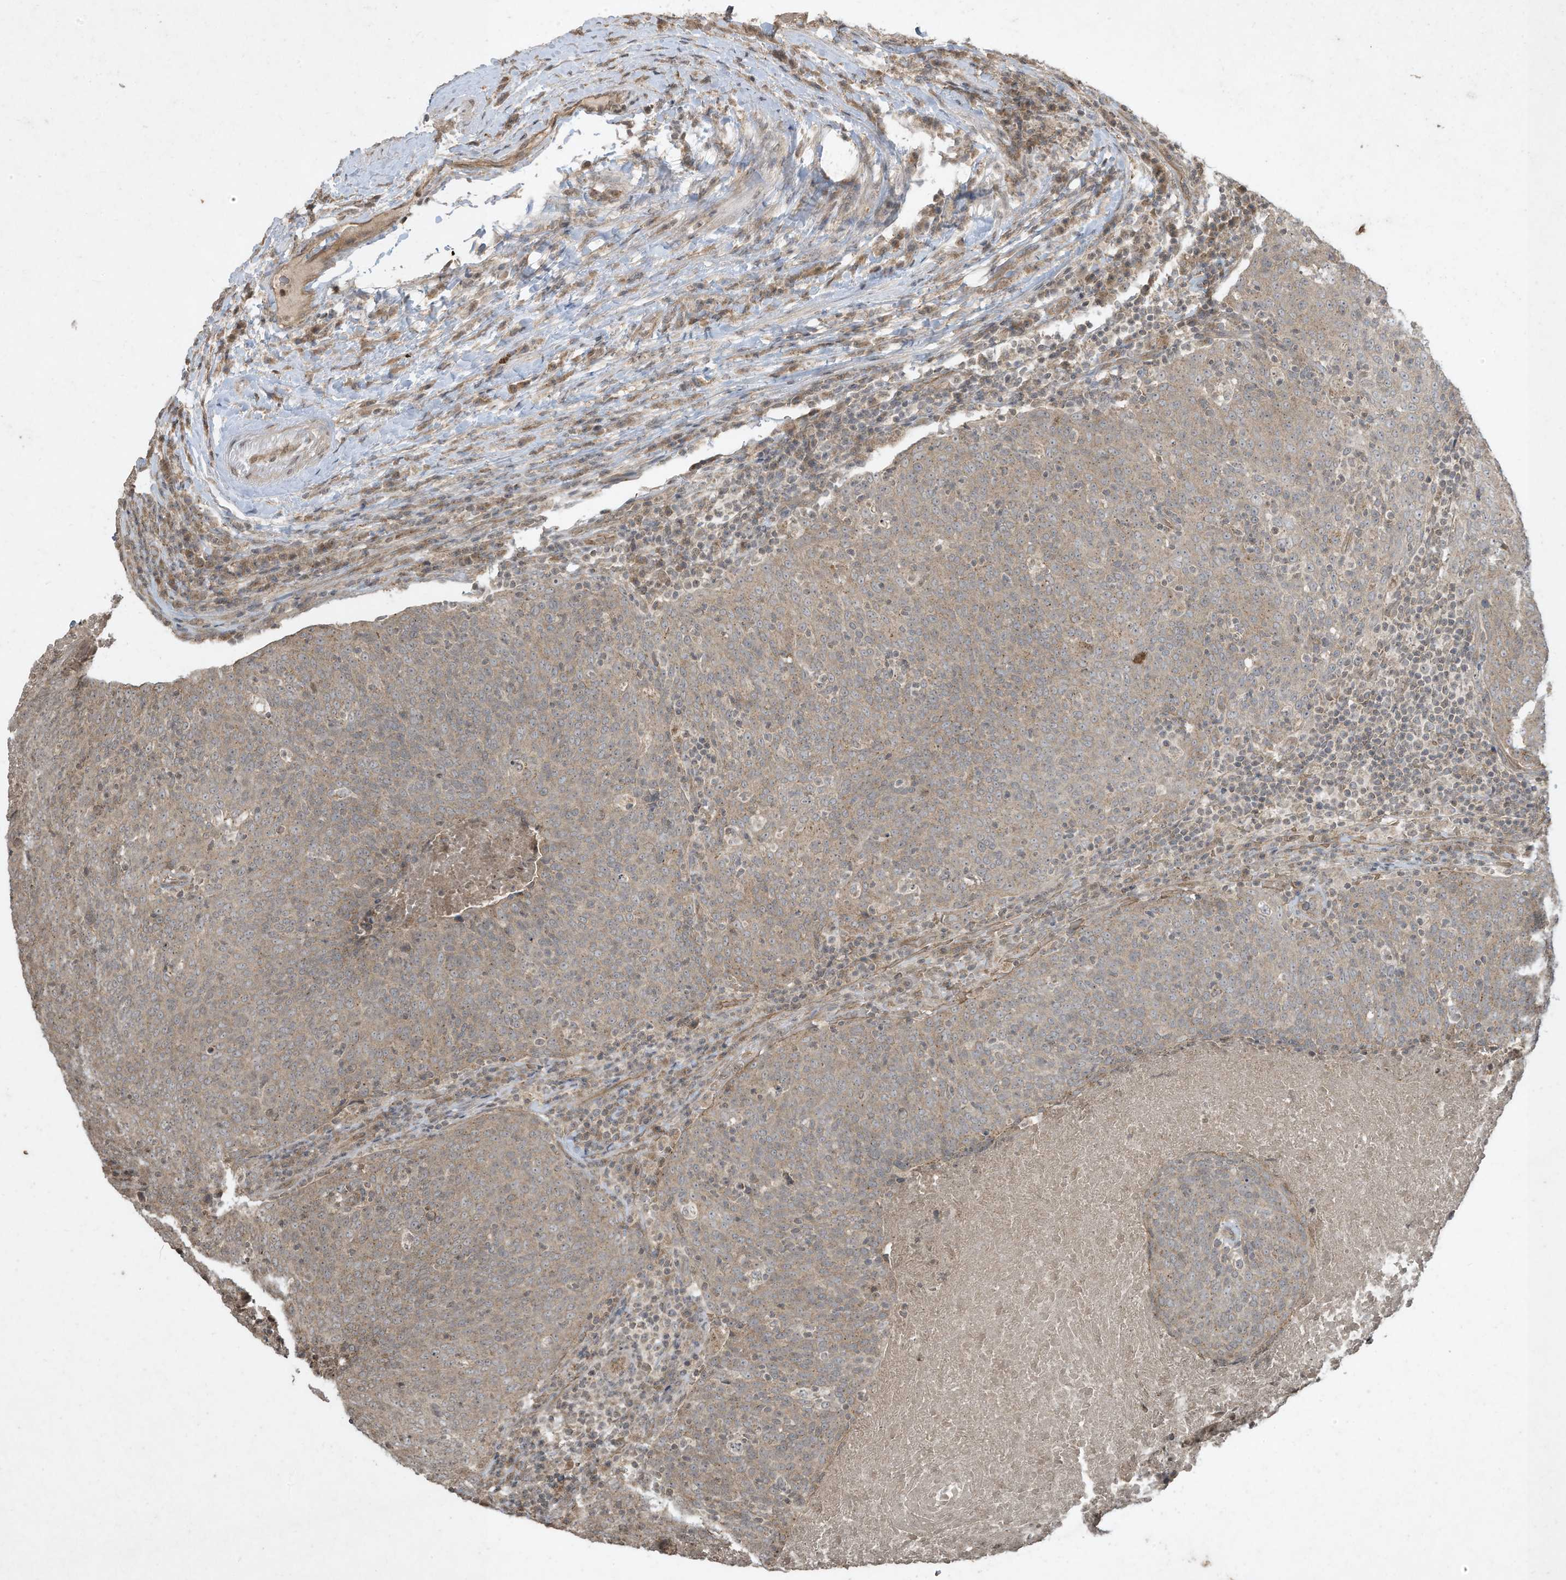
{"staining": {"intensity": "weak", "quantity": ">75%", "location": "cytoplasmic/membranous"}, "tissue": "head and neck cancer", "cell_type": "Tumor cells", "image_type": "cancer", "snomed": [{"axis": "morphology", "description": "Squamous cell carcinoma, NOS"}, {"axis": "morphology", "description": "Squamous cell carcinoma, metastatic, NOS"}, {"axis": "topography", "description": "Lymph node"}, {"axis": "topography", "description": "Head-Neck"}], "caption": "Immunohistochemical staining of head and neck cancer displays low levels of weak cytoplasmic/membranous protein positivity in approximately >75% of tumor cells.", "gene": "MATN2", "patient": {"sex": "male", "age": 62}}